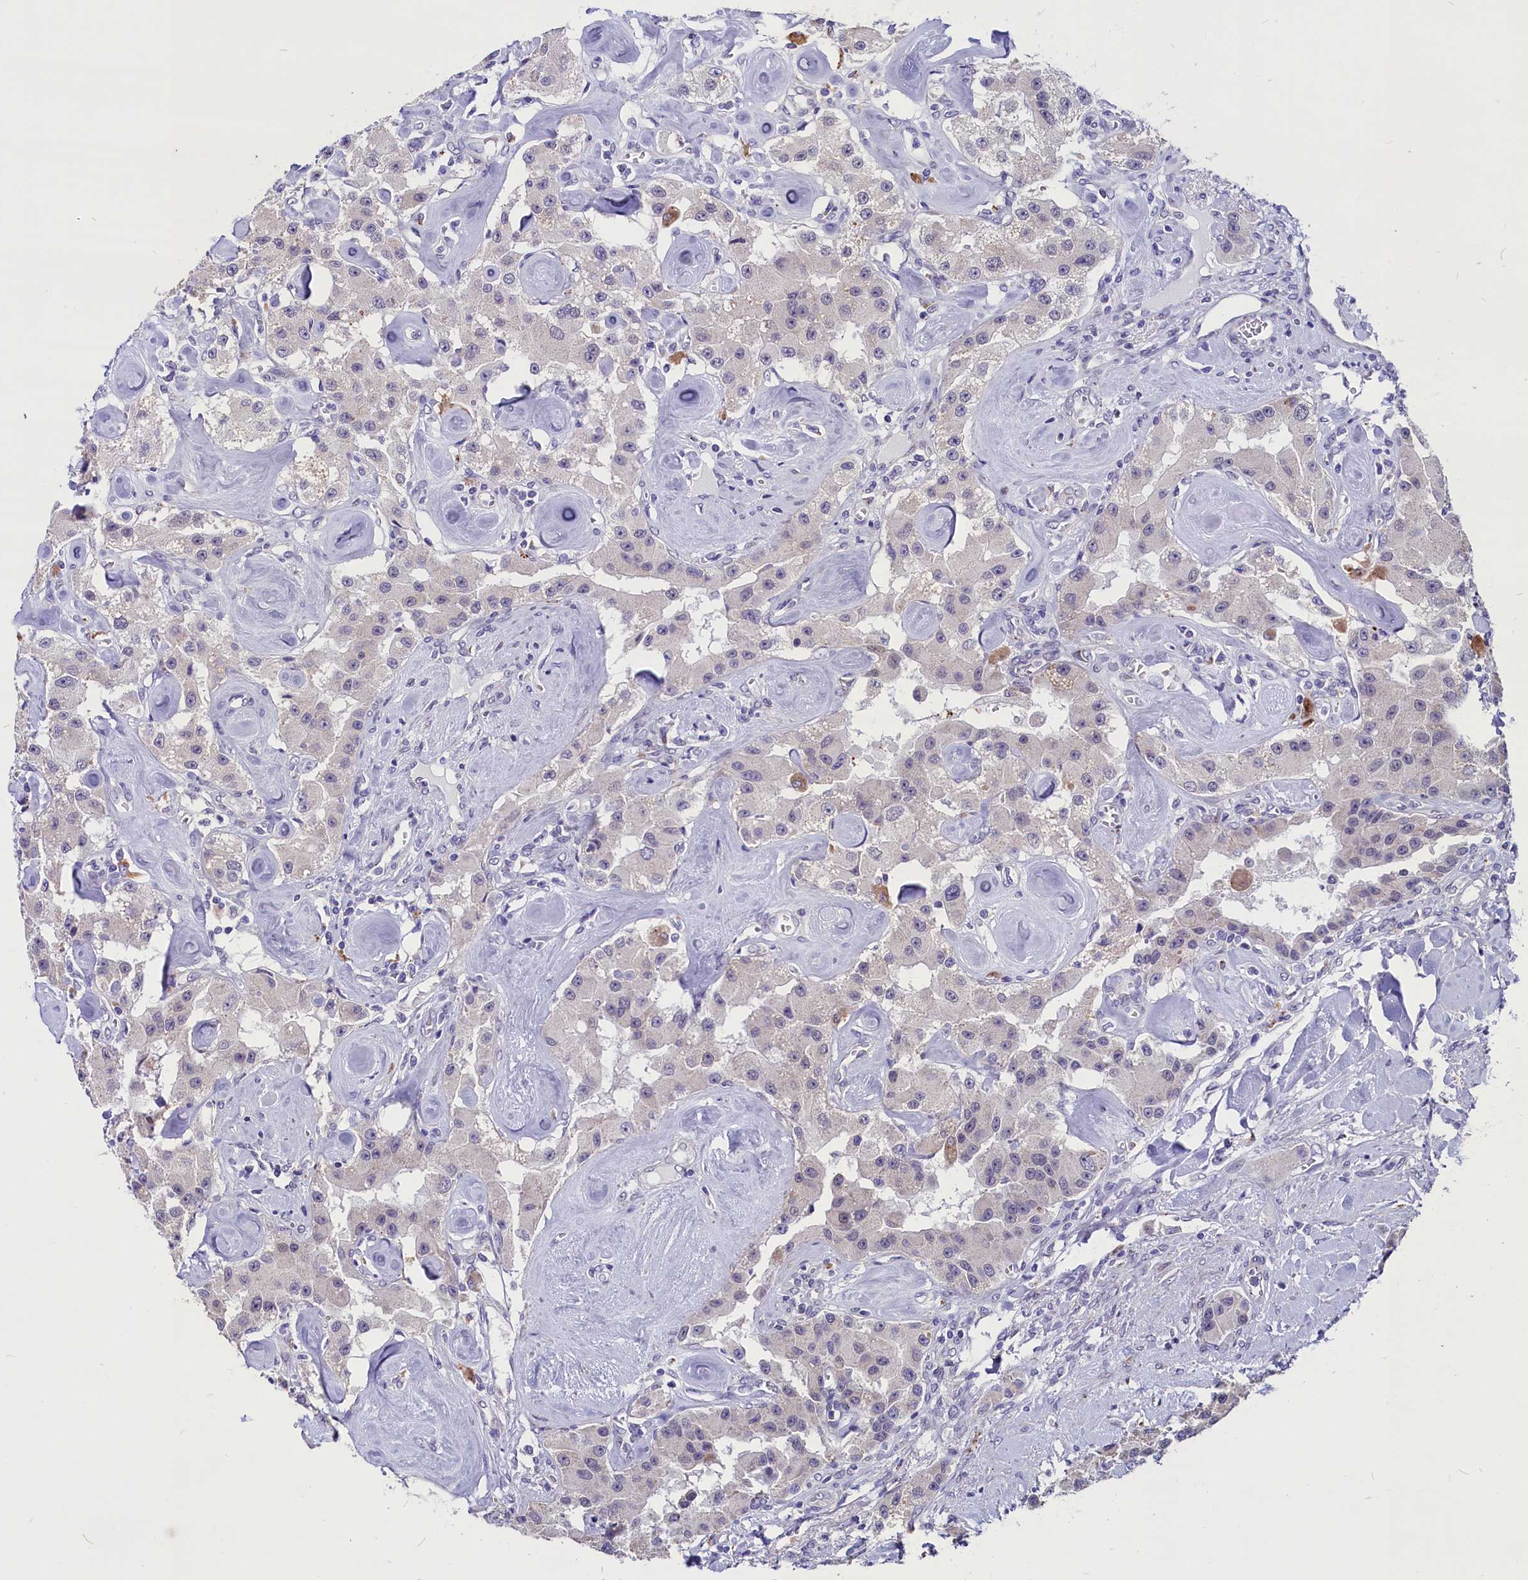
{"staining": {"intensity": "negative", "quantity": "none", "location": "none"}, "tissue": "carcinoid", "cell_type": "Tumor cells", "image_type": "cancer", "snomed": [{"axis": "morphology", "description": "Carcinoid, malignant, NOS"}, {"axis": "topography", "description": "Pancreas"}], "caption": "IHC histopathology image of neoplastic tissue: malignant carcinoid stained with DAB demonstrates no significant protein expression in tumor cells.", "gene": "SCD5", "patient": {"sex": "male", "age": 41}}